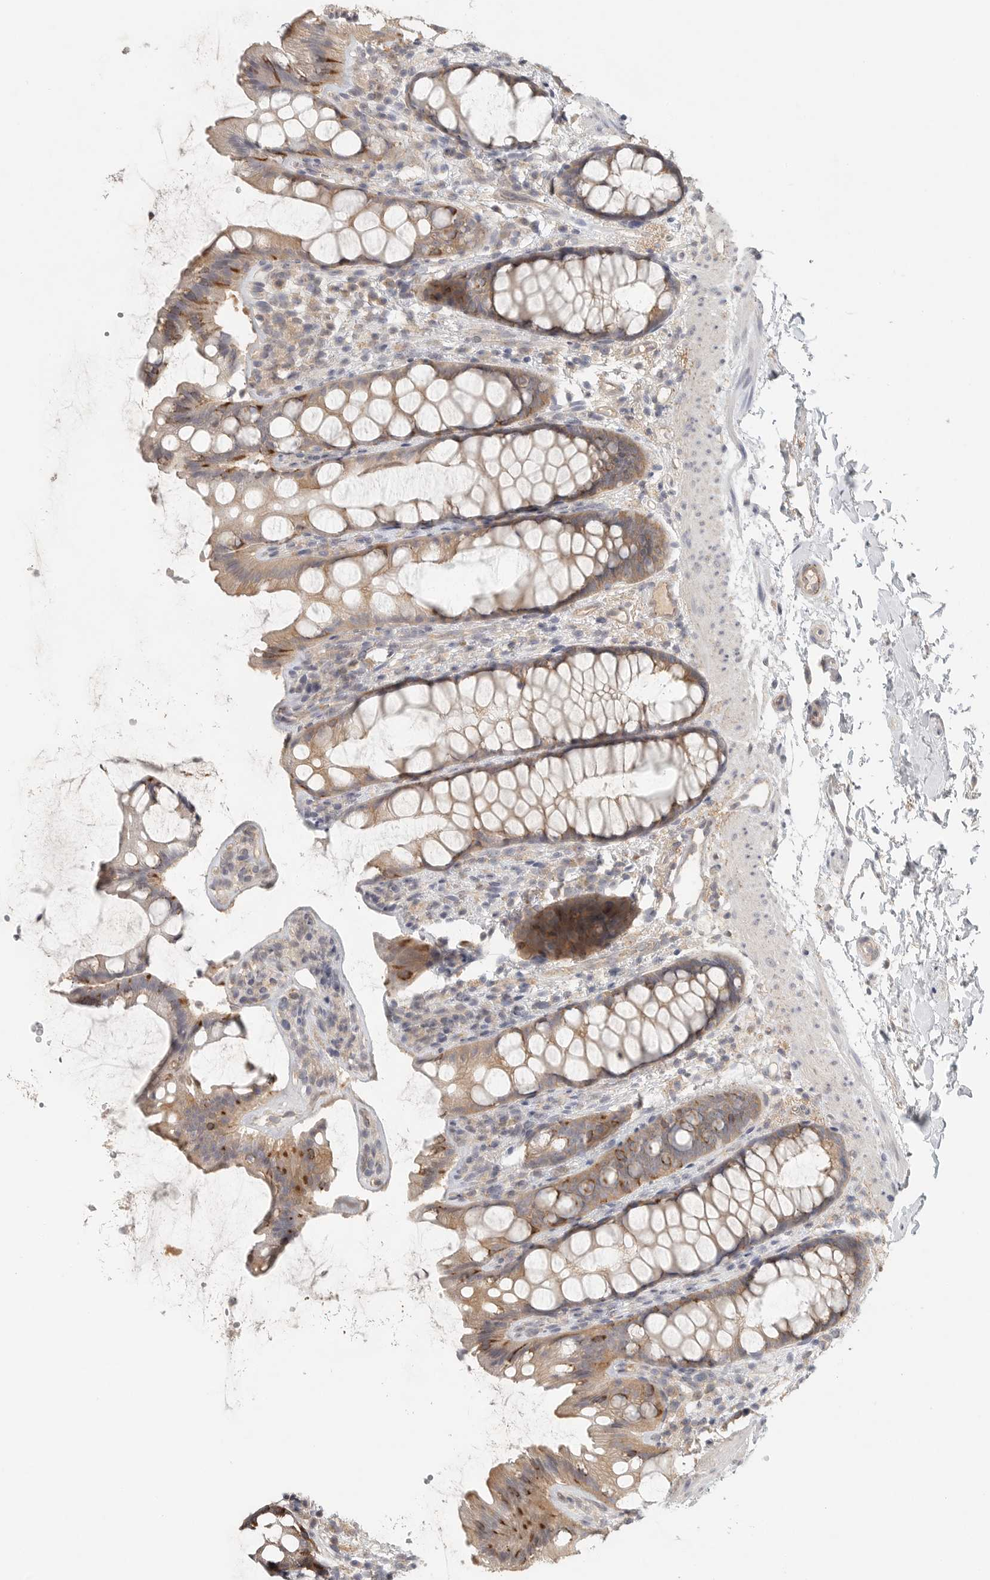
{"staining": {"intensity": "moderate", "quantity": ">75%", "location": "cytoplasmic/membranous"}, "tissue": "rectum", "cell_type": "Glandular cells", "image_type": "normal", "snomed": [{"axis": "morphology", "description": "Normal tissue, NOS"}, {"axis": "topography", "description": "Rectum"}], "caption": "Immunohistochemical staining of unremarkable rectum demonstrates moderate cytoplasmic/membranous protein staining in approximately >75% of glandular cells. (DAB (3,3'-diaminobenzidine) = brown stain, brightfield microscopy at high magnification).", "gene": "HDAC6", "patient": {"sex": "female", "age": 65}}